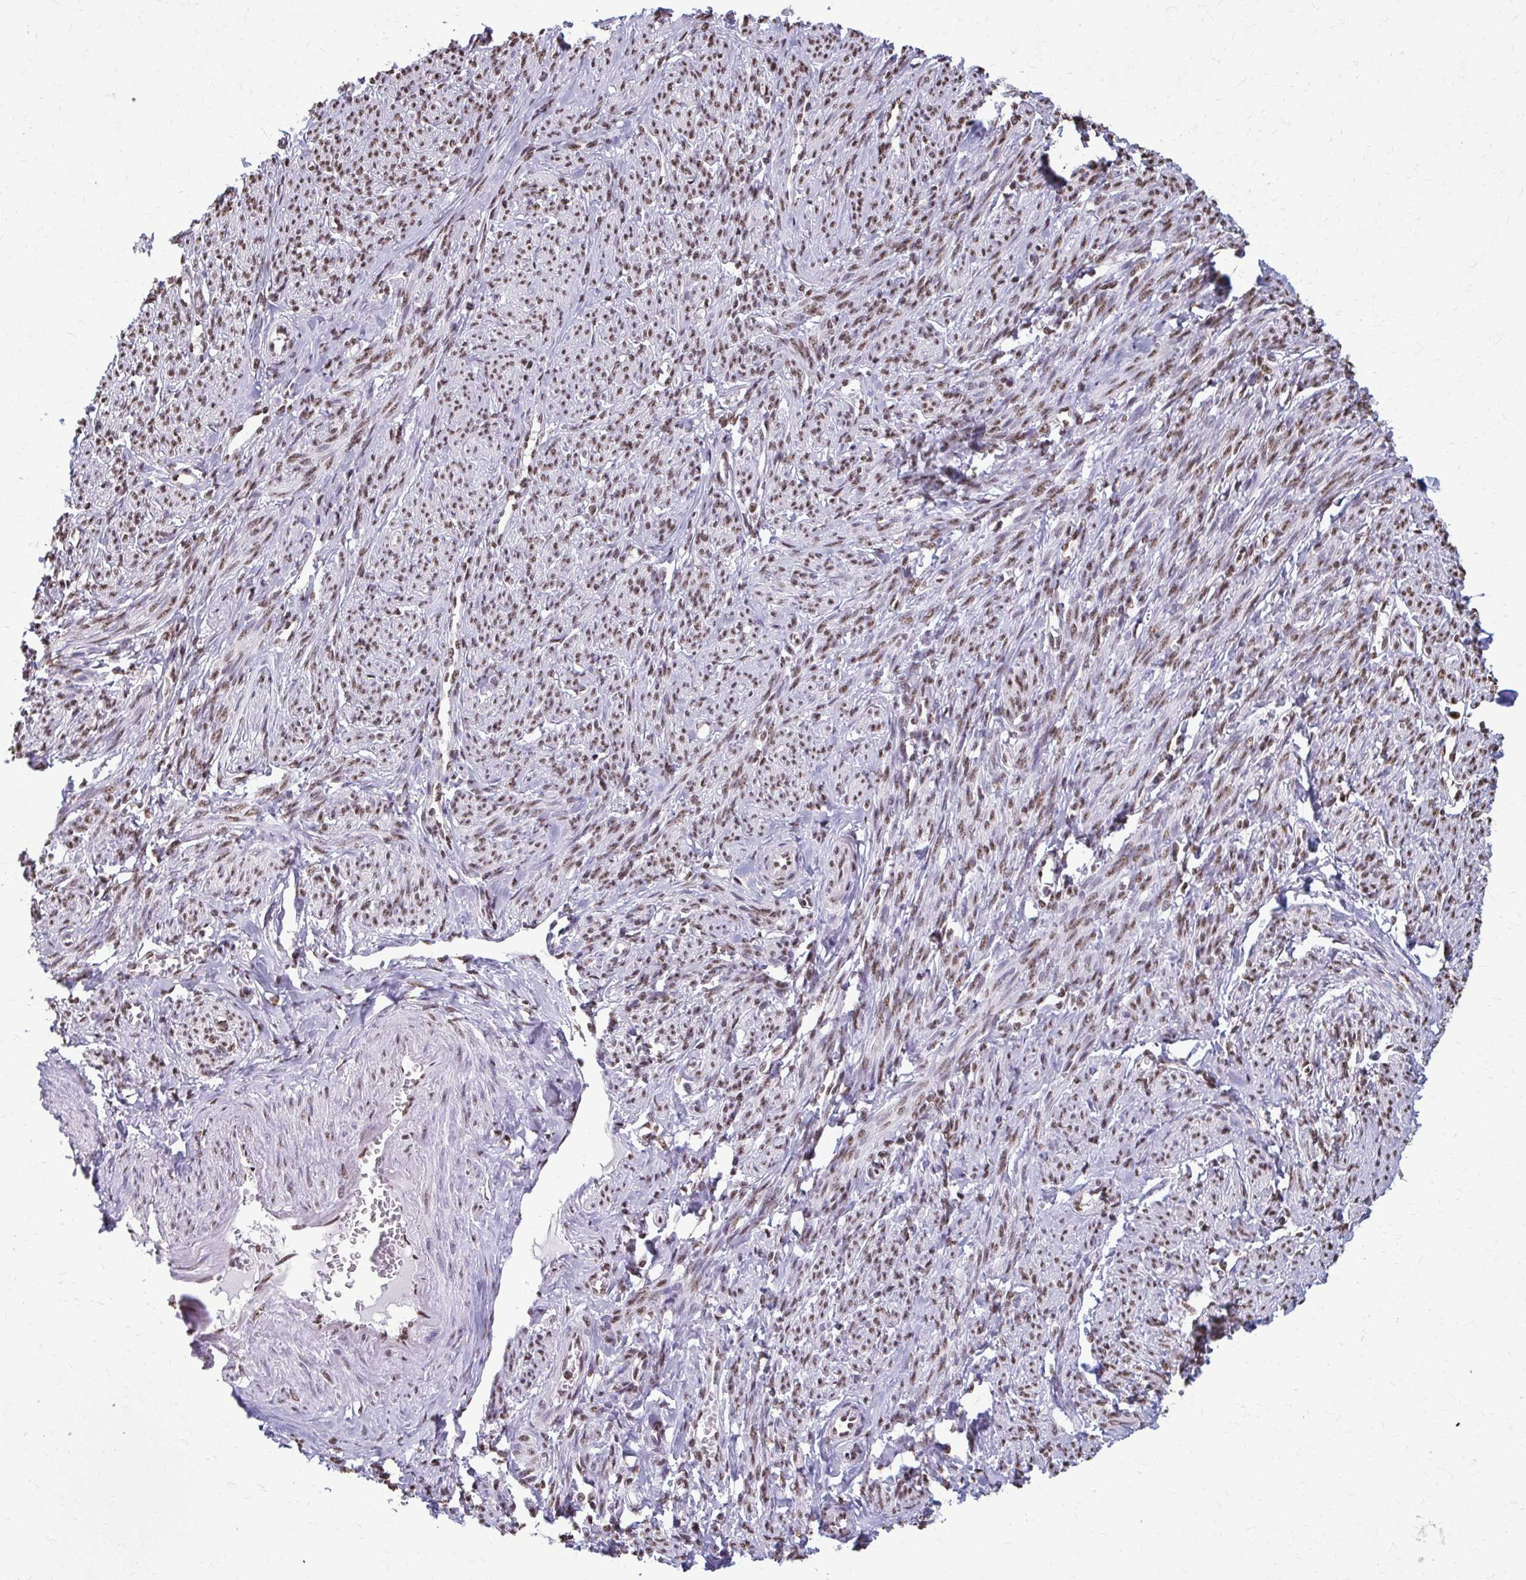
{"staining": {"intensity": "moderate", "quantity": ">75%", "location": "nuclear"}, "tissue": "smooth muscle", "cell_type": "Smooth muscle cells", "image_type": "normal", "snomed": [{"axis": "morphology", "description": "Normal tissue, NOS"}, {"axis": "topography", "description": "Smooth muscle"}], "caption": "Smooth muscle stained with DAB IHC shows medium levels of moderate nuclear positivity in approximately >75% of smooth muscle cells. (Stains: DAB (3,3'-diaminobenzidine) in brown, nuclei in blue, Microscopy: brightfield microscopy at high magnification).", "gene": "SNRPA", "patient": {"sex": "female", "age": 65}}